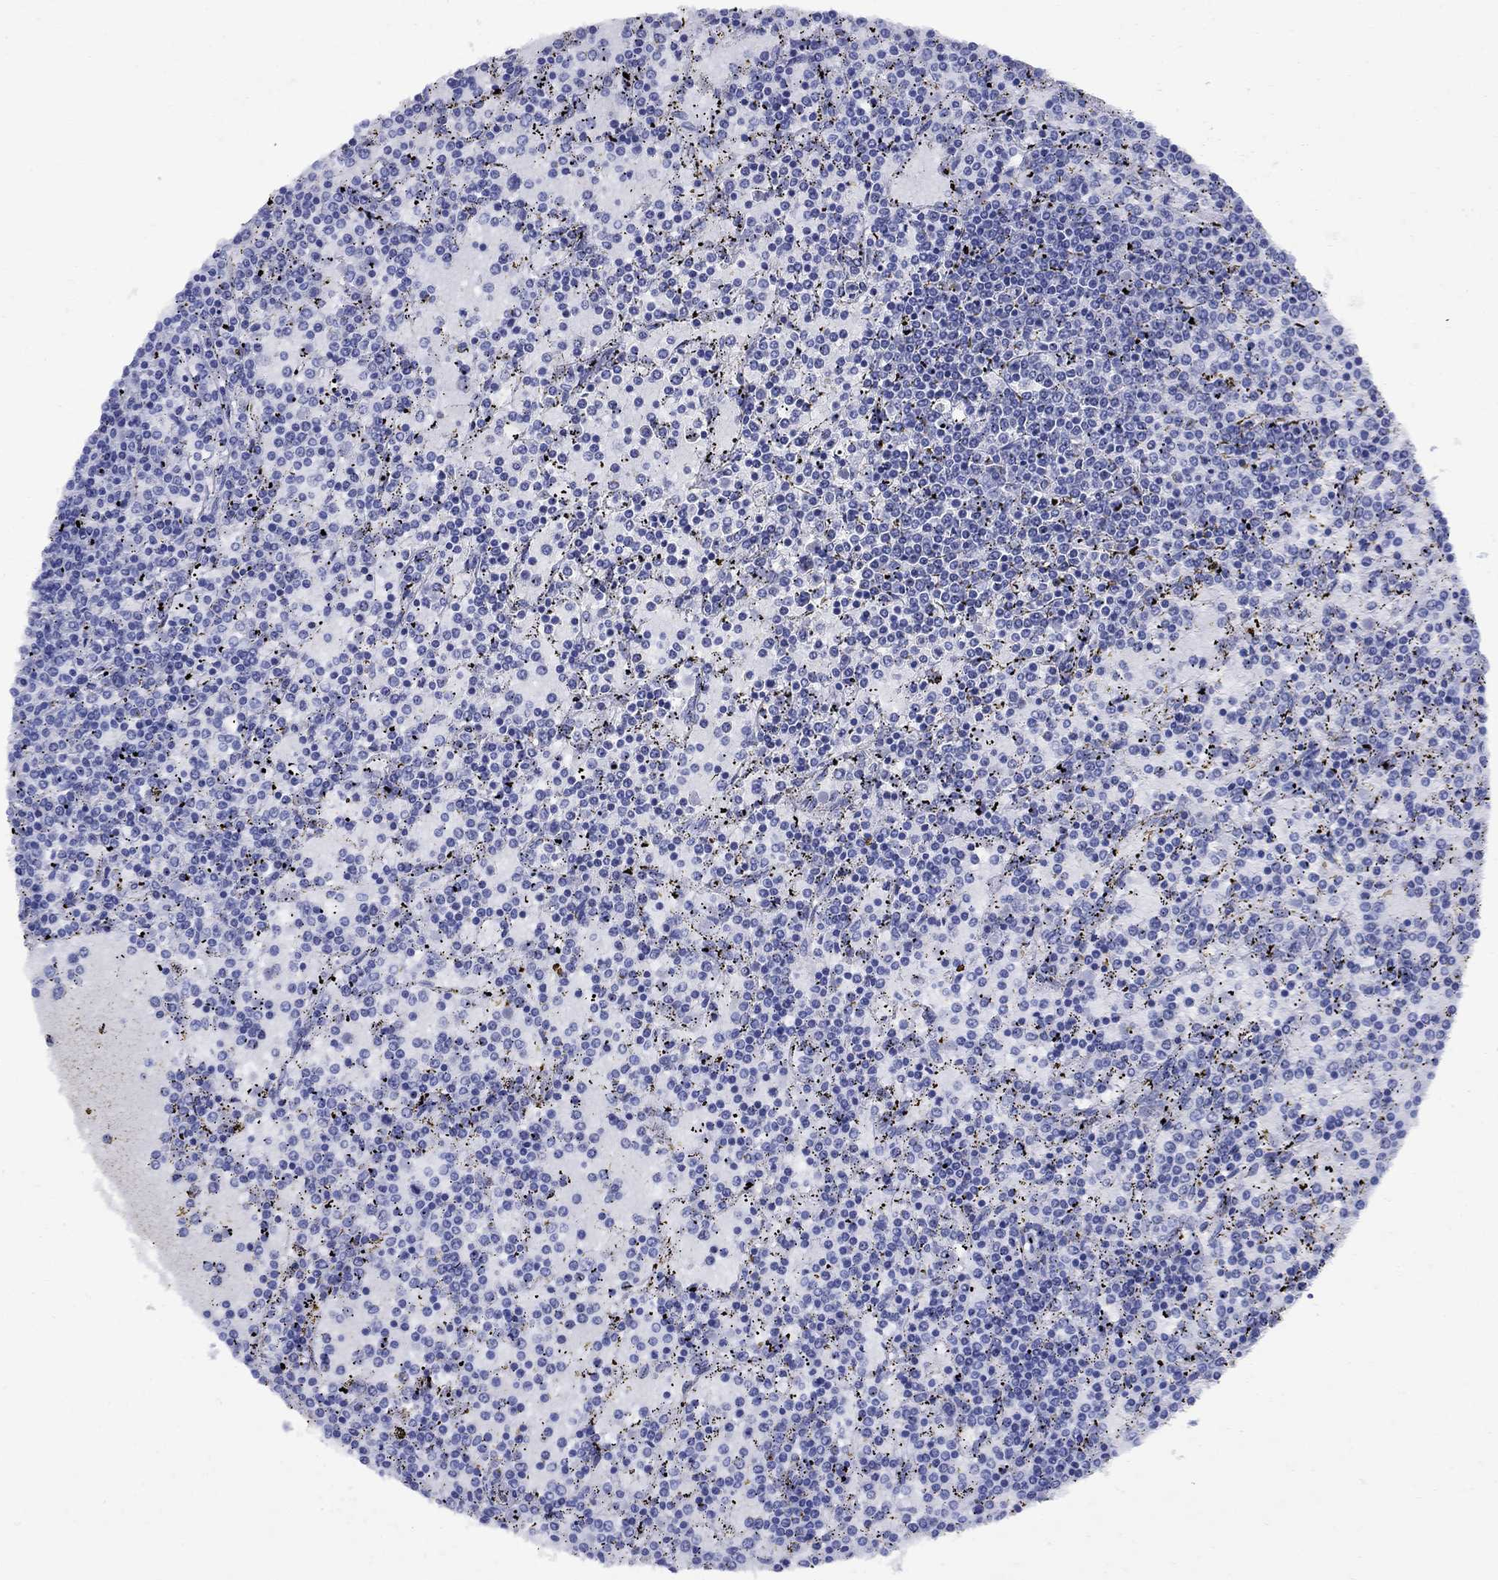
{"staining": {"intensity": "negative", "quantity": "none", "location": "none"}, "tissue": "lymphoma", "cell_type": "Tumor cells", "image_type": "cancer", "snomed": [{"axis": "morphology", "description": "Malignant lymphoma, non-Hodgkin's type, Low grade"}, {"axis": "topography", "description": "Spleen"}], "caption": "IHC of human low-grade malignant lymphoma, non-Hodgkin's type displays no positivity in tumor cells.", "gene": "CD1A", "patient": {"sex": "female", "age": 77}}